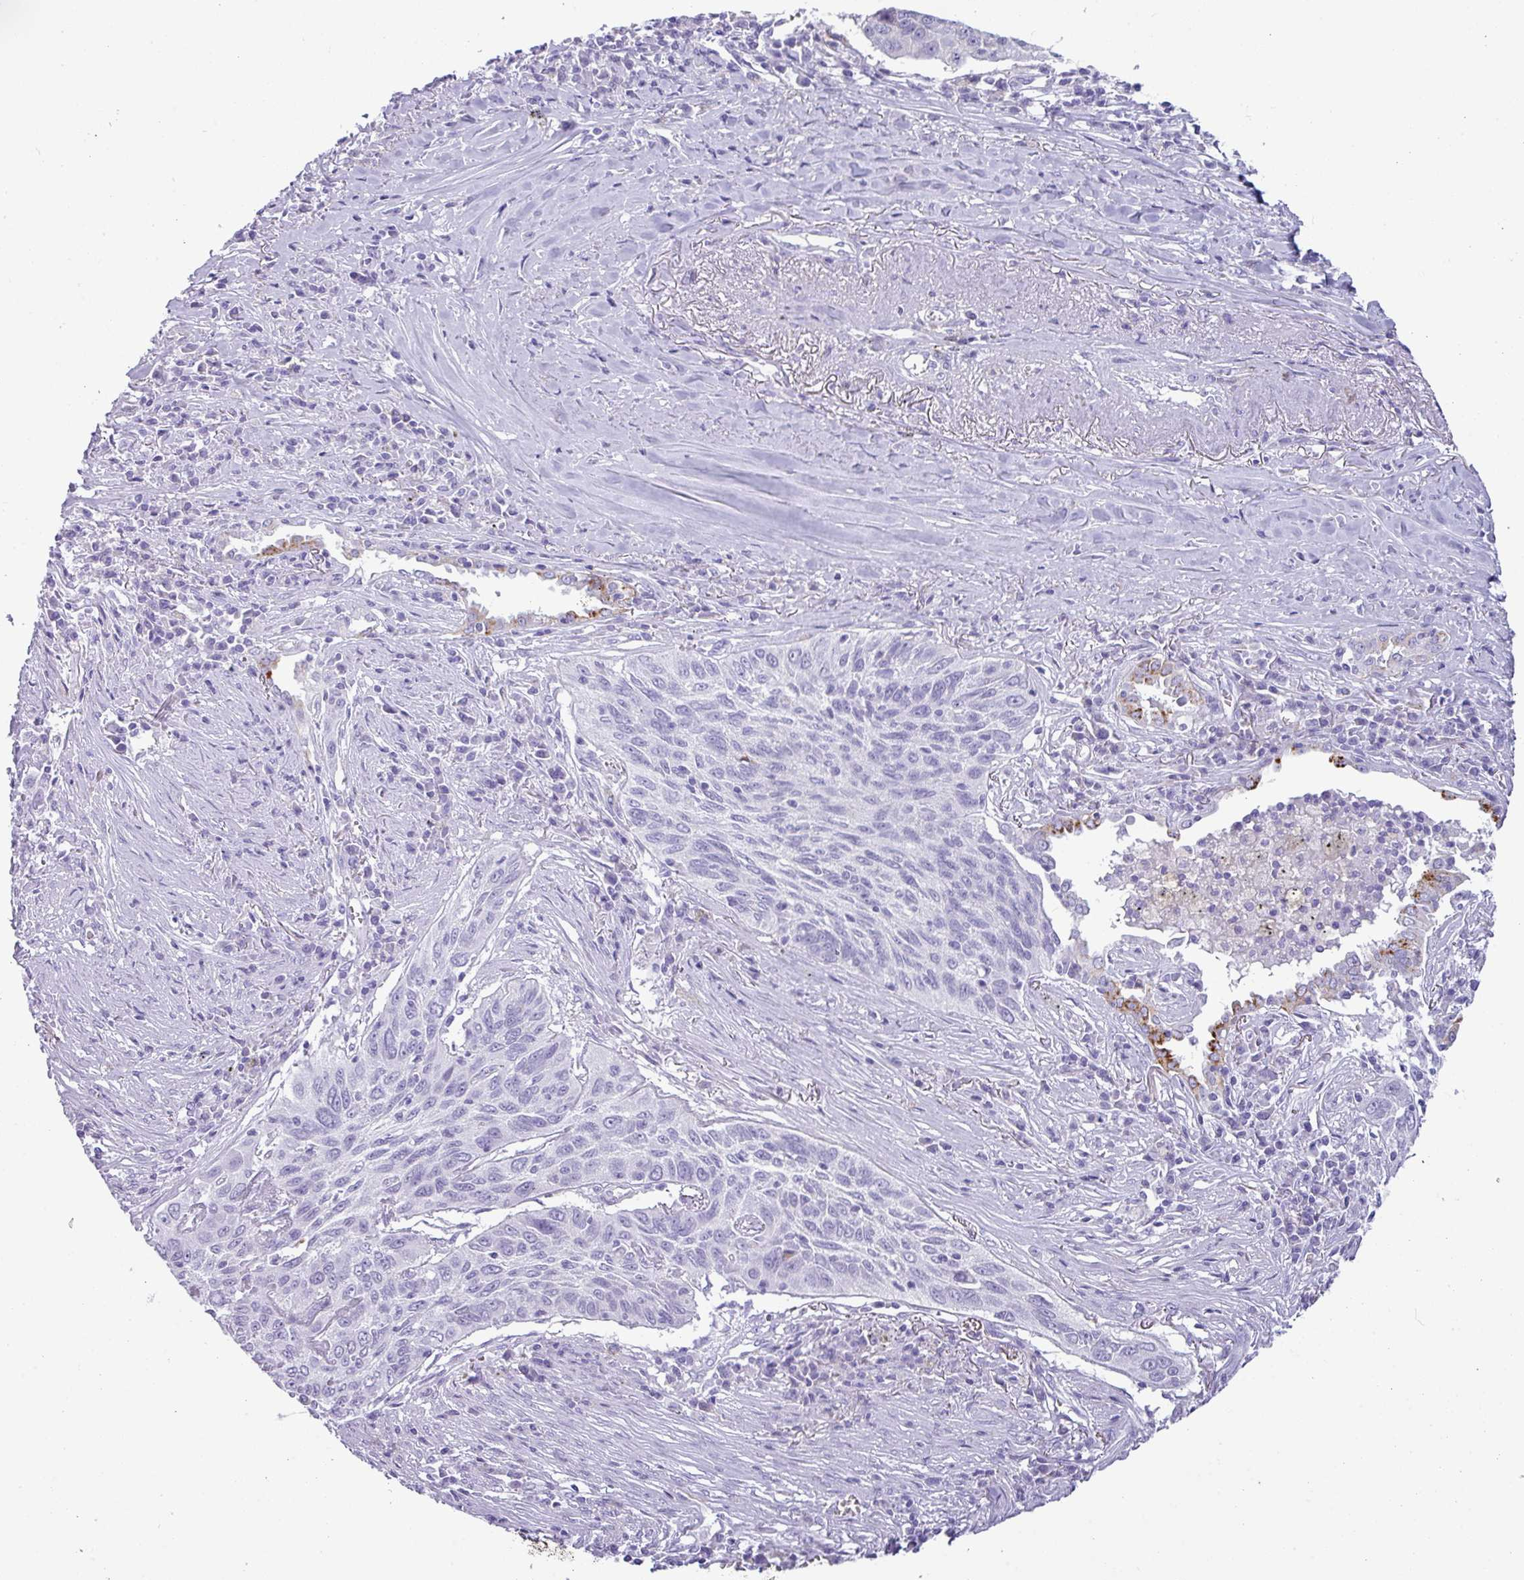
{"staining": {"intensity": "moderate", "quantity": "<25%", "location": "cytoplasmic/membranous"}, "tissue": "lung cancer", "cell_type": "Tumor cells", "image_type": "cancer", "snomed": [{"axis": "morphology", "description": "Squamous cell carcinoma, NOS"}, {"axis": "topography", "description": "Lung"}], "caption": "This histopathology image demonstrates lung cancer stained with immunohistochemistry to label a protein in brown. The cytoplasmic/membranous of tumor cells show moderate positivity for the protein. Nuclei are counter-stained blue.", "gene": "NCCRP1", "patient": {"sex": "female", "age": 66}}